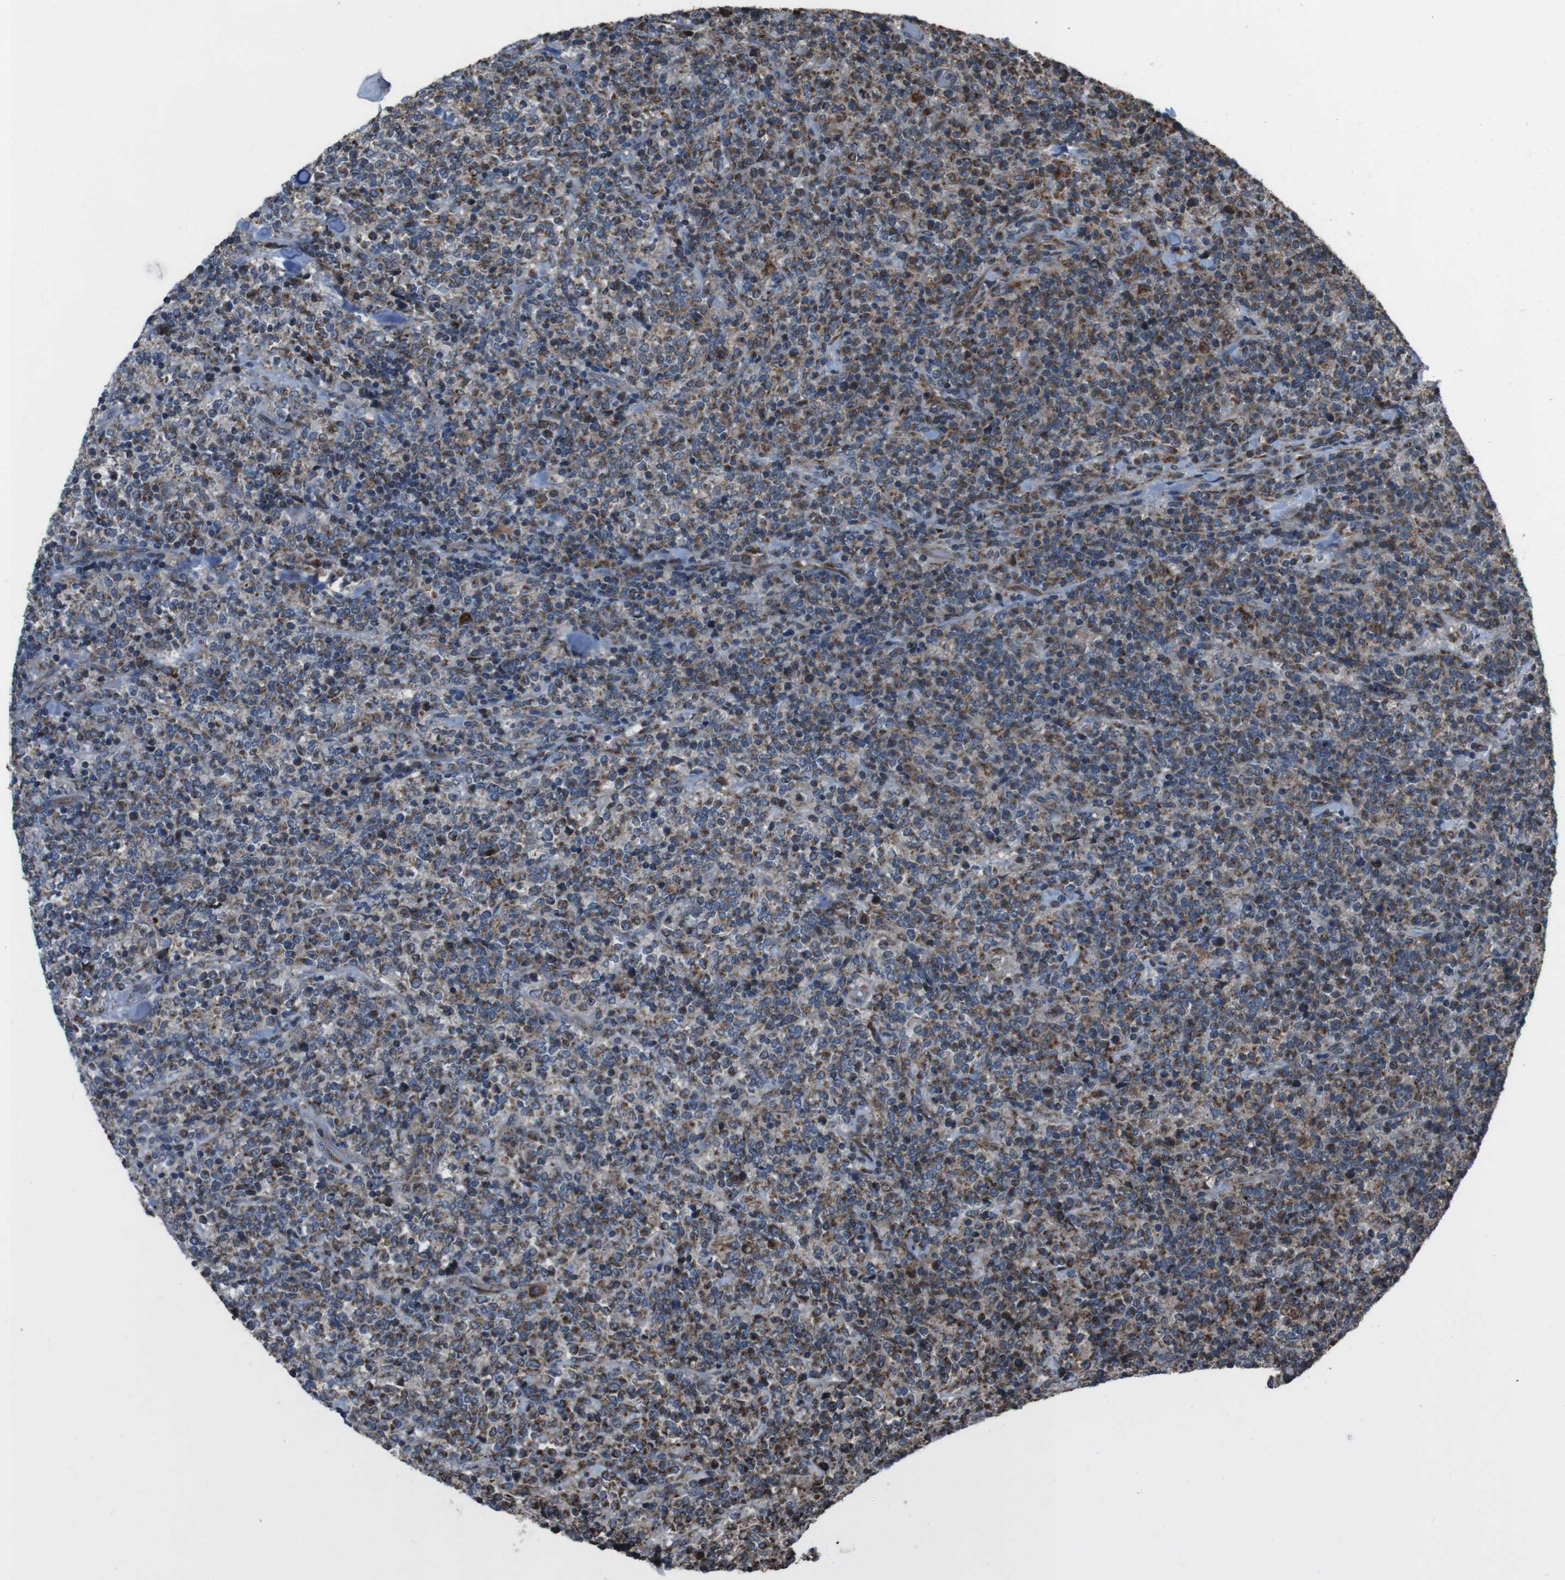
{"staining": {"intensity": "moderate", "quantity": "<25%", "location": "cytoplasmic/membranous"}, "tissue": "lymphoma", "cell_type": "Tumor cells", "image_type": "cancer", "snomed": [{"axis": "morphology", "description": "Malignant lymphoma, non-Hodgkin's type, High grade"}, {"axis": "topography", "description": "Soft tissue"}], "caption": "Immunohistochemical staining of human lymphoma exhibits low levels of moderate cytoplasmic/membranous staining in about <25% of tumor cells.", "gene": "GIMAP8", "patient": {"sex": "male", "age": 18}}